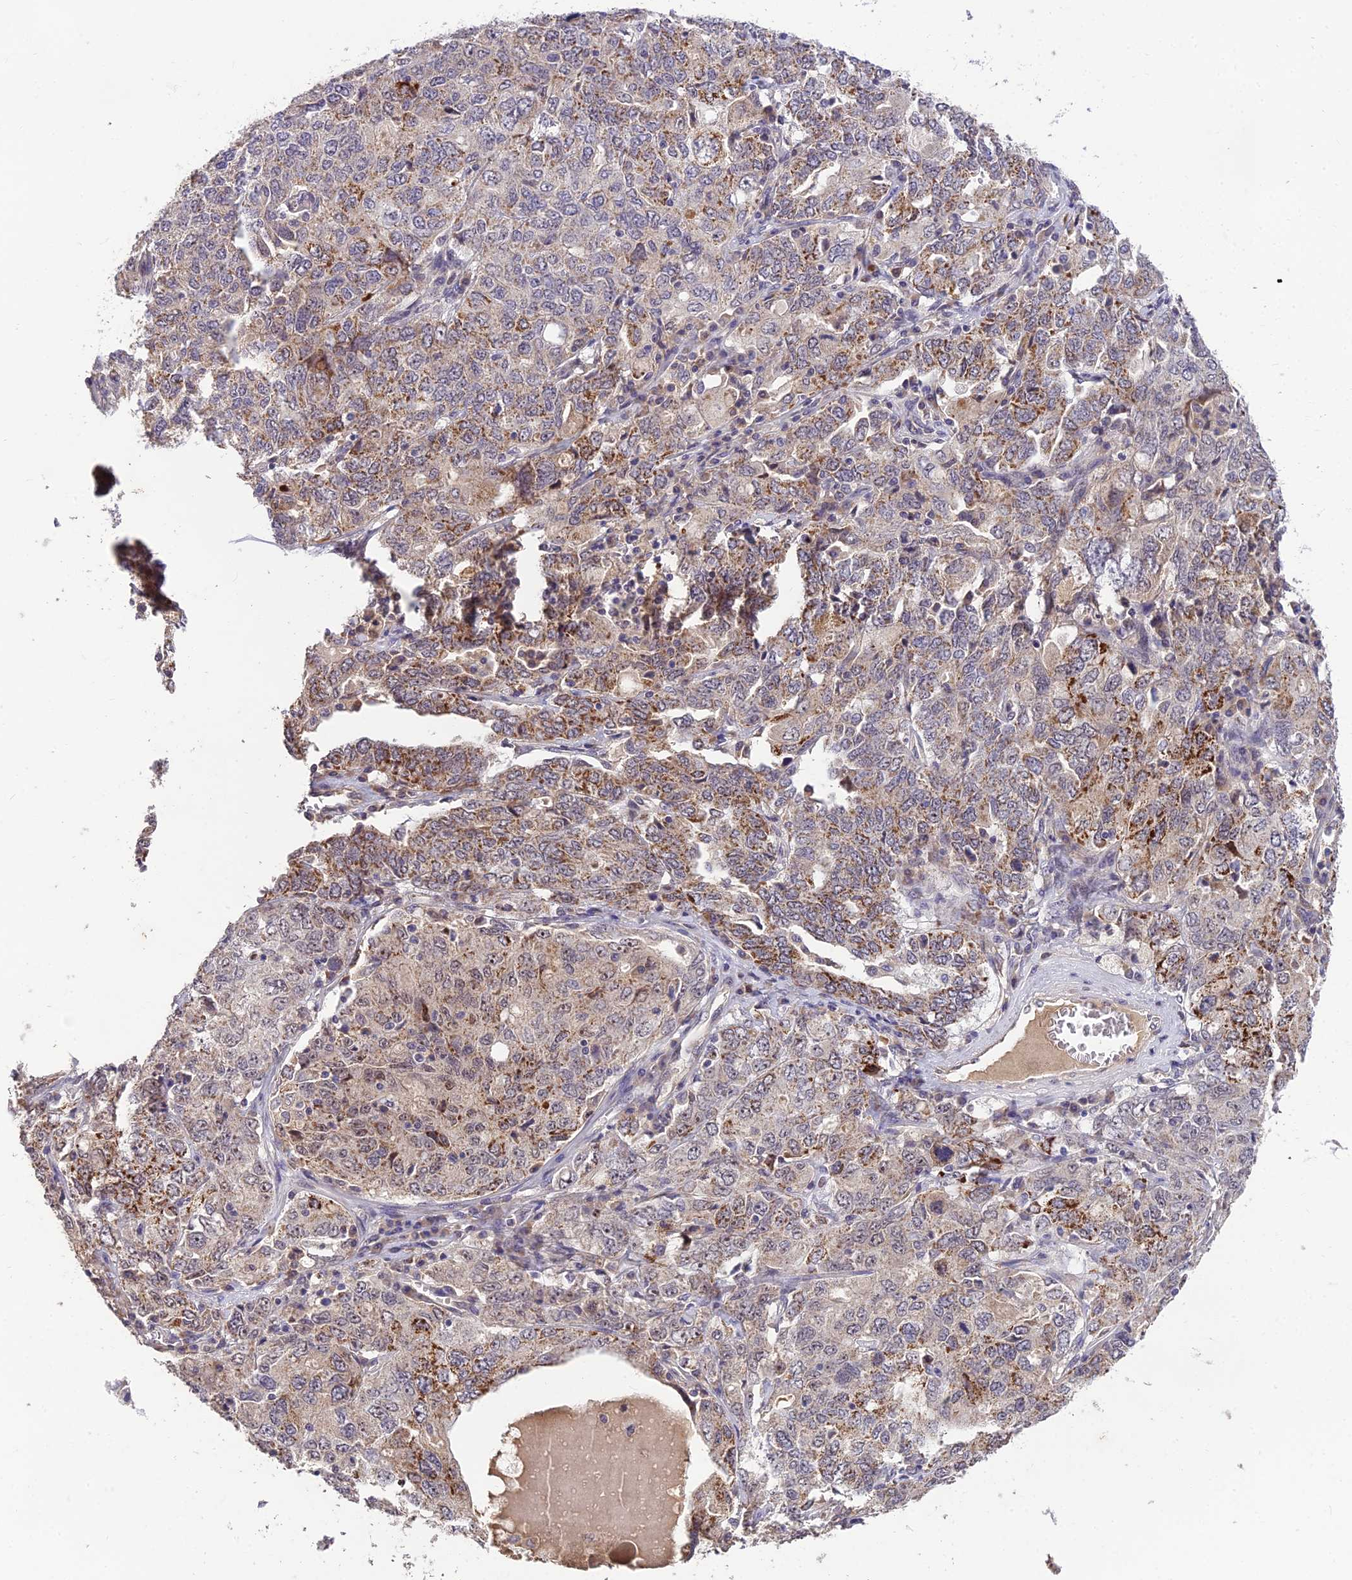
{"staining": {"intensity": "moderate", "quantity": "25%-75%", "location": "cytoplasmic/membranous"}, "tissue": "ovarian cancer", "cell_type": "Tumor cells", "image_type": "cancer", "snomed": [{"axis": "morphology", "description": "Carcinoma, endometroid"}, {"axis": "topography", "description": "Ovary"}], "caption": "Brown immunohistochemical staining in human endometroid carcinoma (ovarian) displays moderate cytoplasmic/membranous expression in about 25%-75% of tumor cells. Using DAB (3,3'-diaminobenzidine) (brown) and hematoxylin (blue) stains, captured at high magnification using brightfield microscopy.", "gene": "ZNF333", "patient": {"sex": "female", "age": 62}}